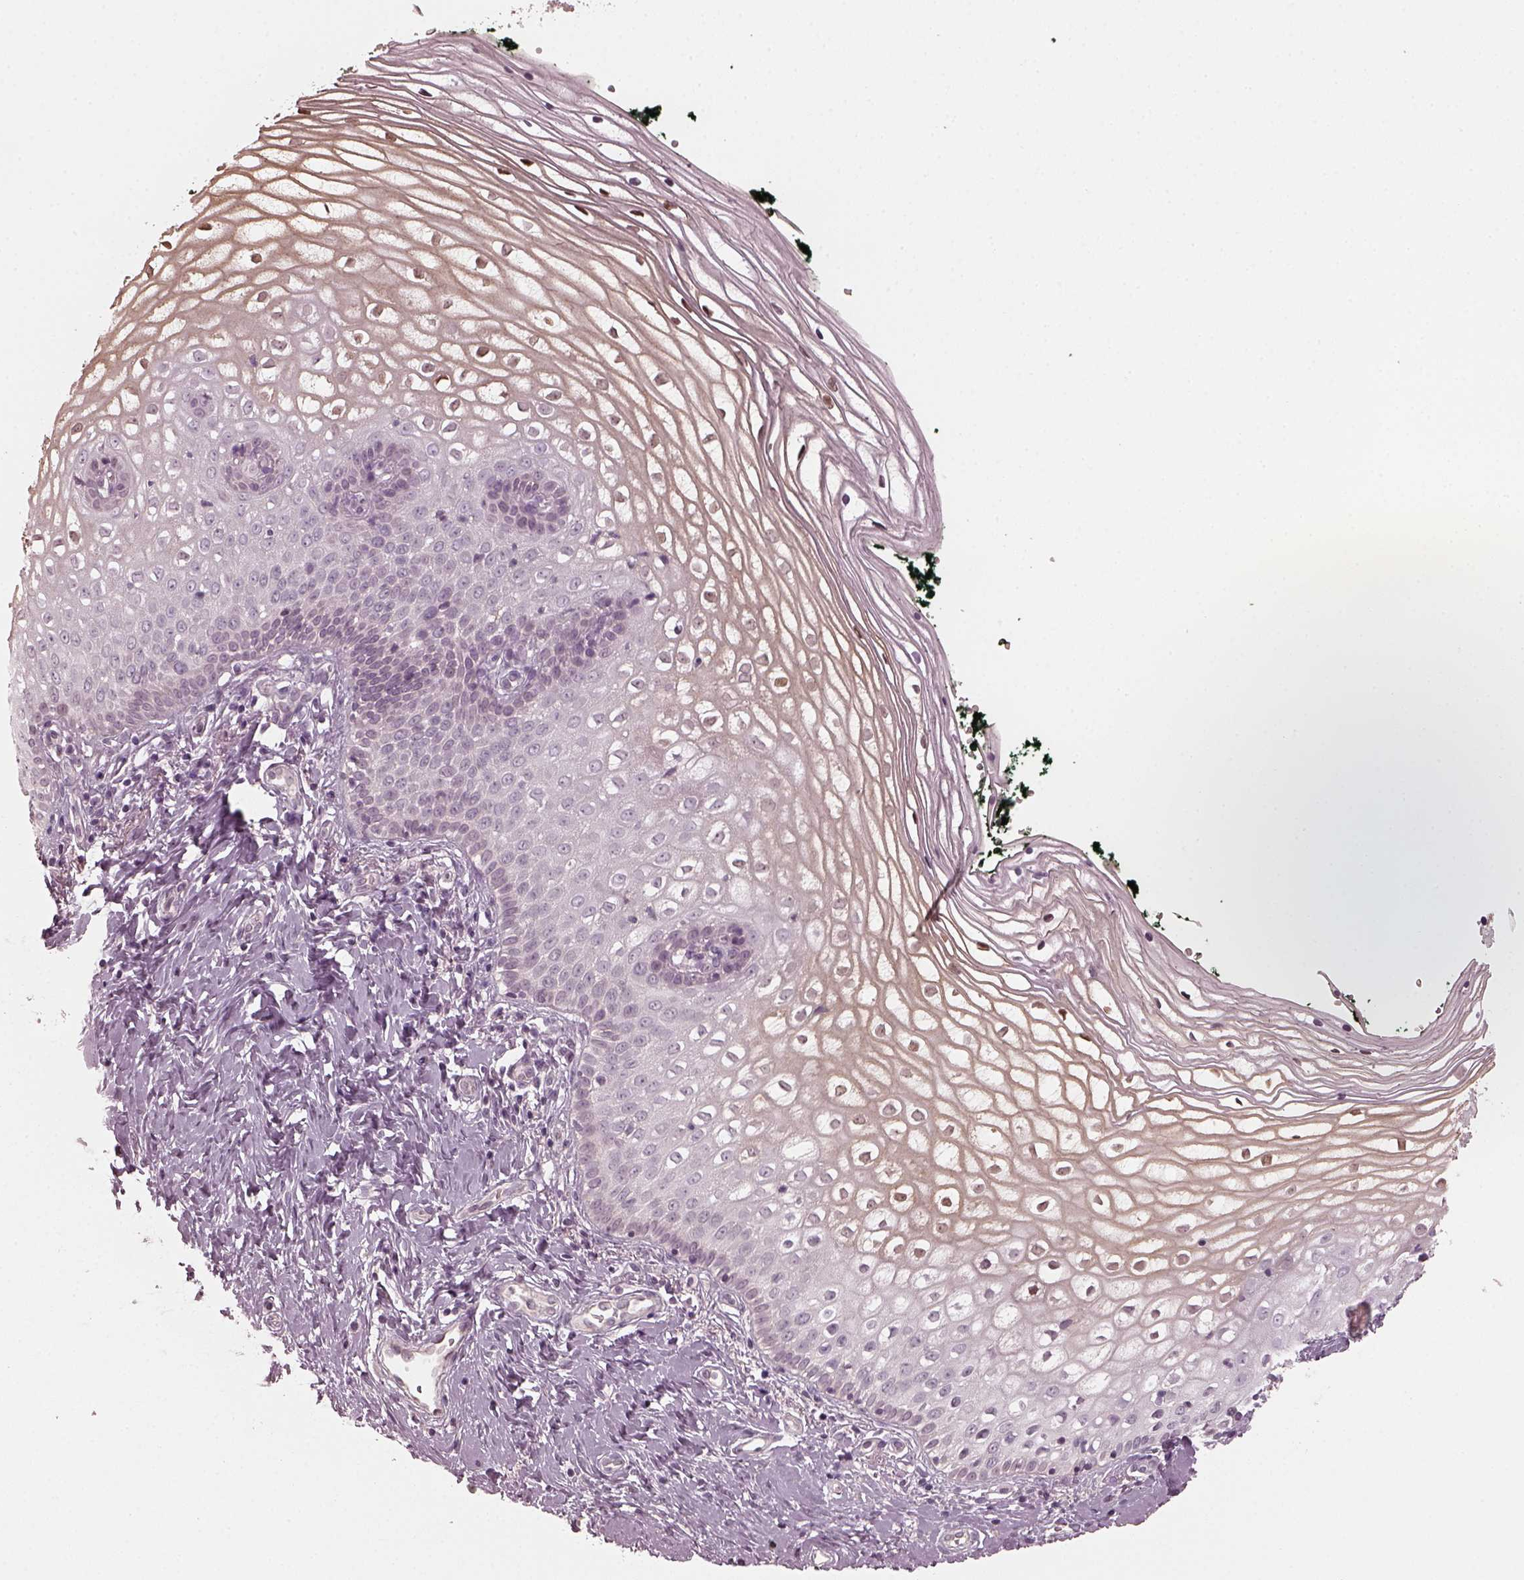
{"staining": {"intensity": "weak", "quantity": "<25%", "location": "cytoplasmic/membranous,nuclear"}, "tissue": "vagina", "cell_type": "Squamous epithelial cells", "image_type": "normal", "snomed": [{"axis": "morphology", "description": "Normal tissue, NOS"}, {"axis": "topography", "description": "Vagina"}], "caption": "IHC of normal vagina reveals no expression in squamous epithelial cells.", "gene": "CHIT1", "patient": {"sex": "female", "age": 47}}